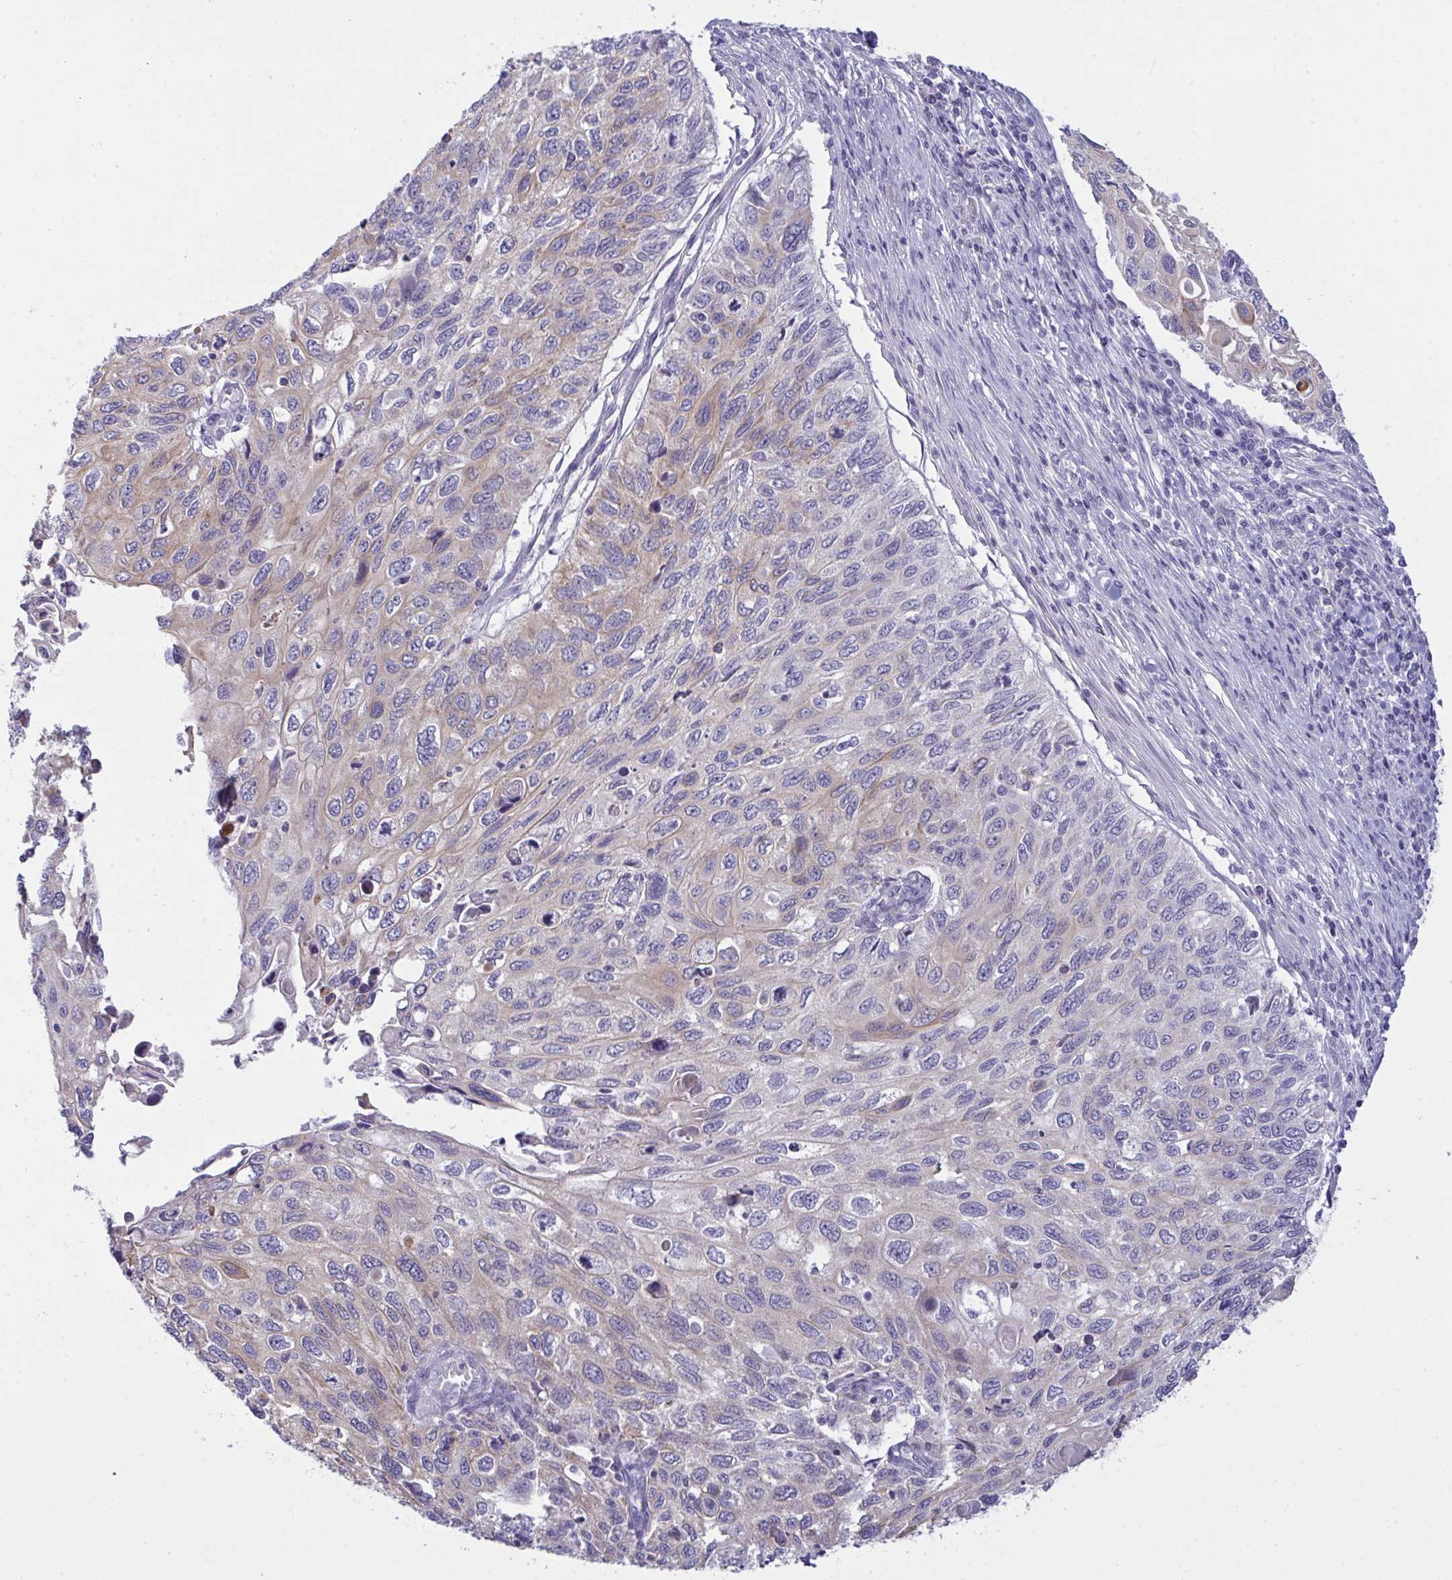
{"staining": {"intensity": "weak", "quantity": "<25%", "location": "cytoplasmic/membranous"}, "tissue": "cervical cancer", "cell_type": "Tumor cells", "image_type": "cancer", "snomed": [{"axis": "morphology", "description": "Squamous cell carcinoma, NOS"}, {"axis": "topography", "description": "Cervix"}], "caption": "Cervical cancer stained for a protein using immunohistochemistry (IHC) demonstrates no staining tumor cells.", "gene": "TENT5D", "patient": {"sex": "female", "age": 70}}